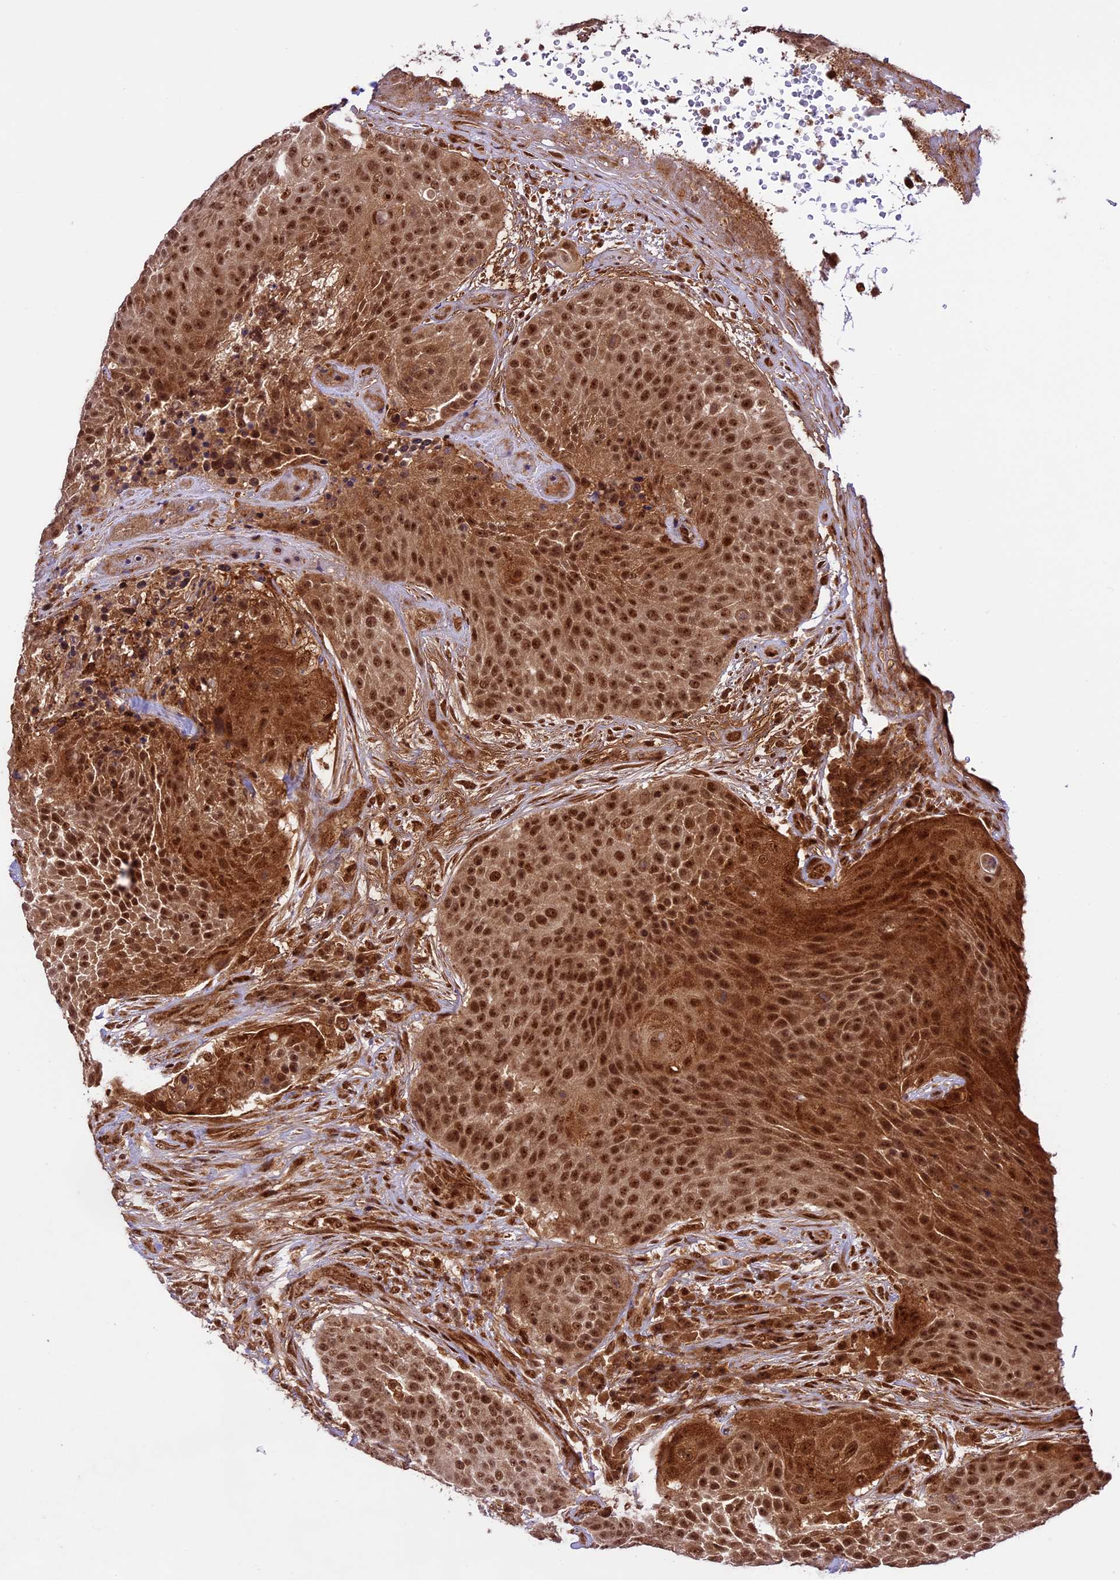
{"staining": {"intensity": "strong", "quantity": ">75%", "location": "cytoplasmic/membranous,nuclear"}, "tissue": "urothelial cancer", "cell_type": "Tumor cells", "image_type": "cancer", "snomed": [{"axis": "morphology", "description": "Urothelial carcinoma, High grade"}, {"axis": "topography", "description": "Urinary bladder"}], "caption": "Immunohistochemical staining of human urothelial cancer reveals high levels of strong cytoplasmic/membranous and nuclear protein staining in approximately >75% of tumor cells.", "gene": "DHX38", "patient": {"sex": "female", "age": 63}}